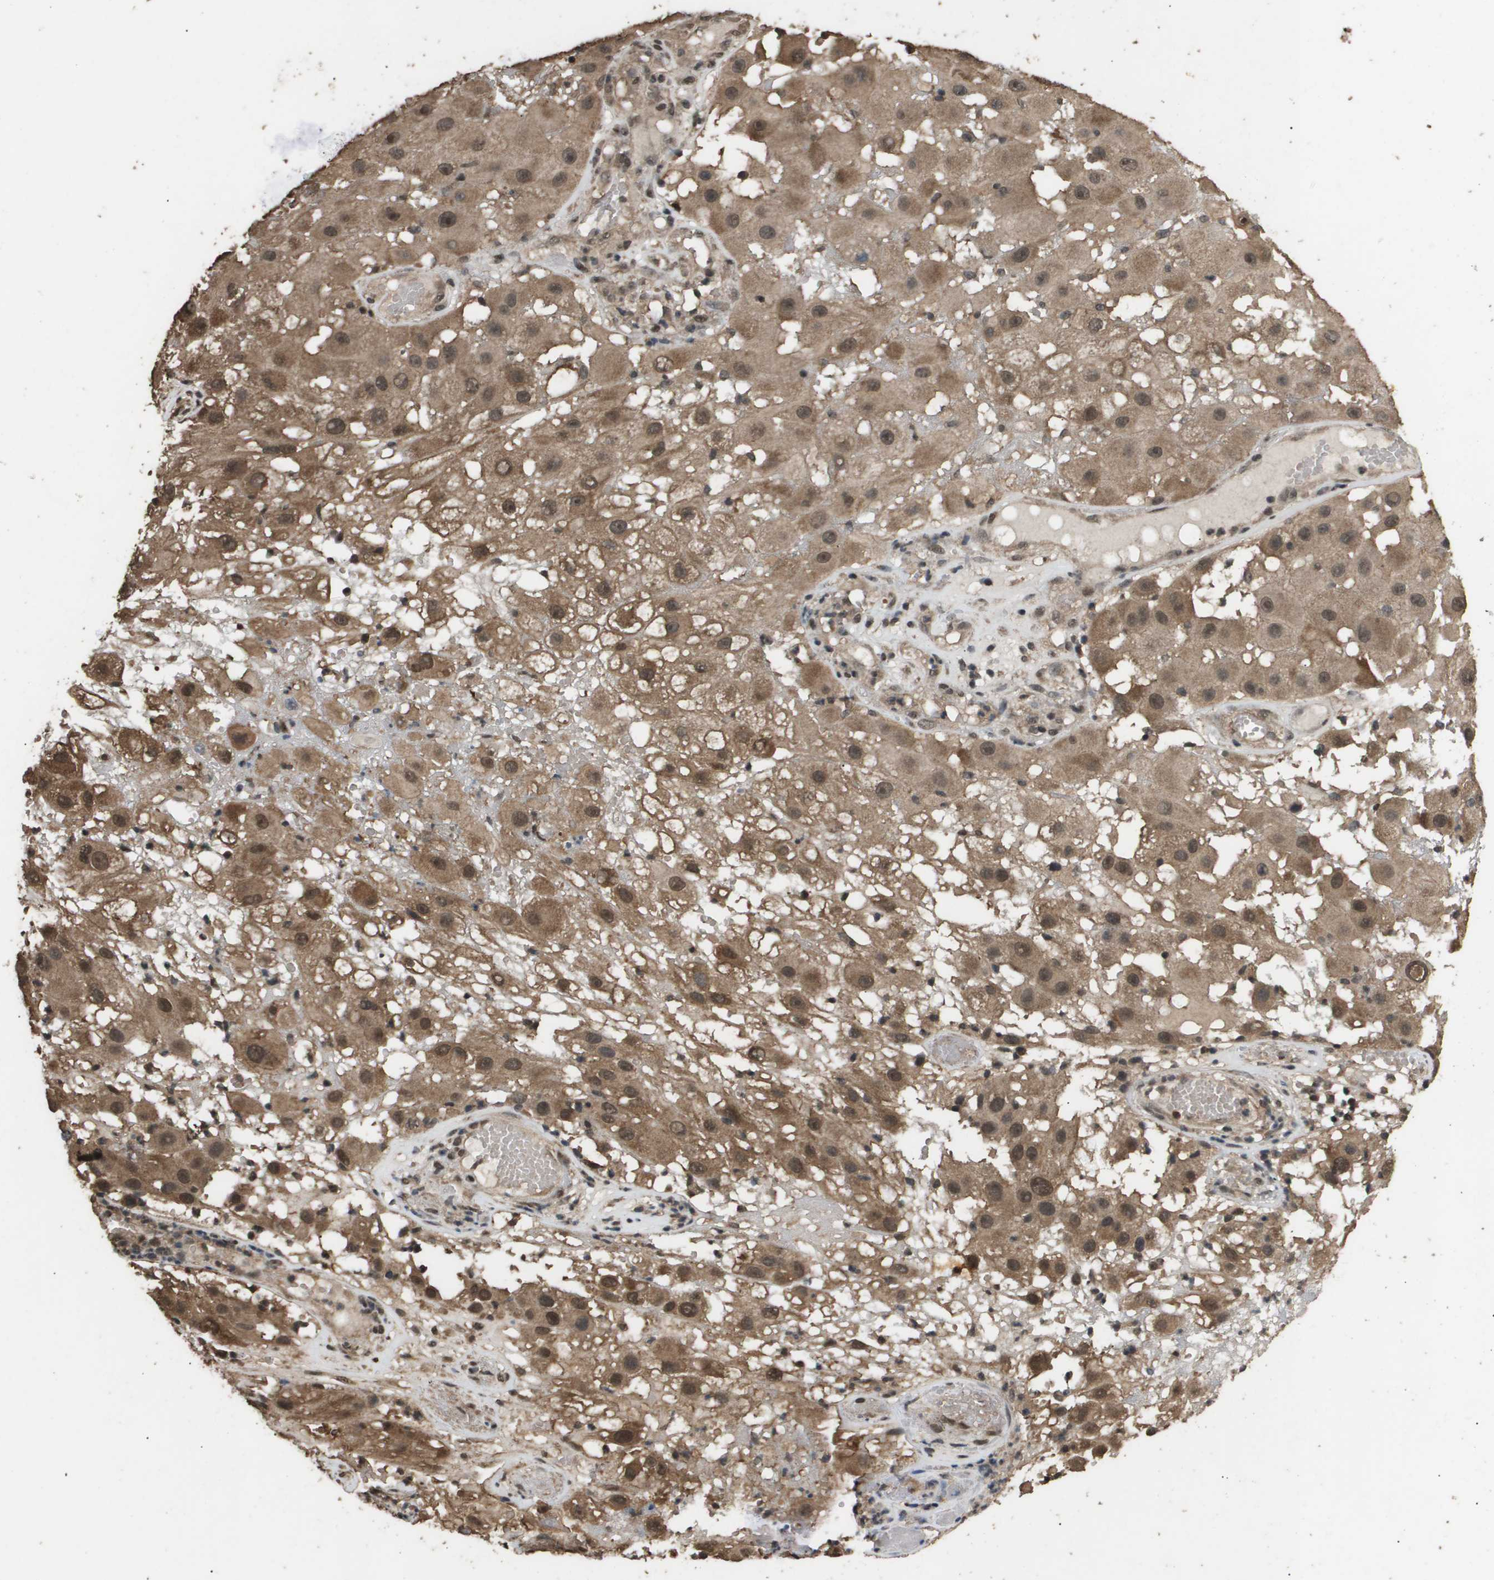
{"staining": {"intensity": "moderate", "quantity": ">75%", "location": "cytoplasmic/membranous,nuclear"}, "tissue": "melanoma", "cell_type": "Tumor cells", "image_type": "cancer", "snomed": [{"axis": "morphology", "description": "Malignant melanoma, NOS"}, {"axis": "topography", "description": "Skin"}], "caption": "IHC micrograph of neoplastic tissue: melanoma stained using IHC demonstrates medium levels of moderate protein expression localized specifically in the cytoplasmic/membranous and nuclear of tumor cells, appearing as a cytoplasmic/membranous and nuclear brown color.", "gene": "ING1", "patient": {"sex": "female", "age": 81}}